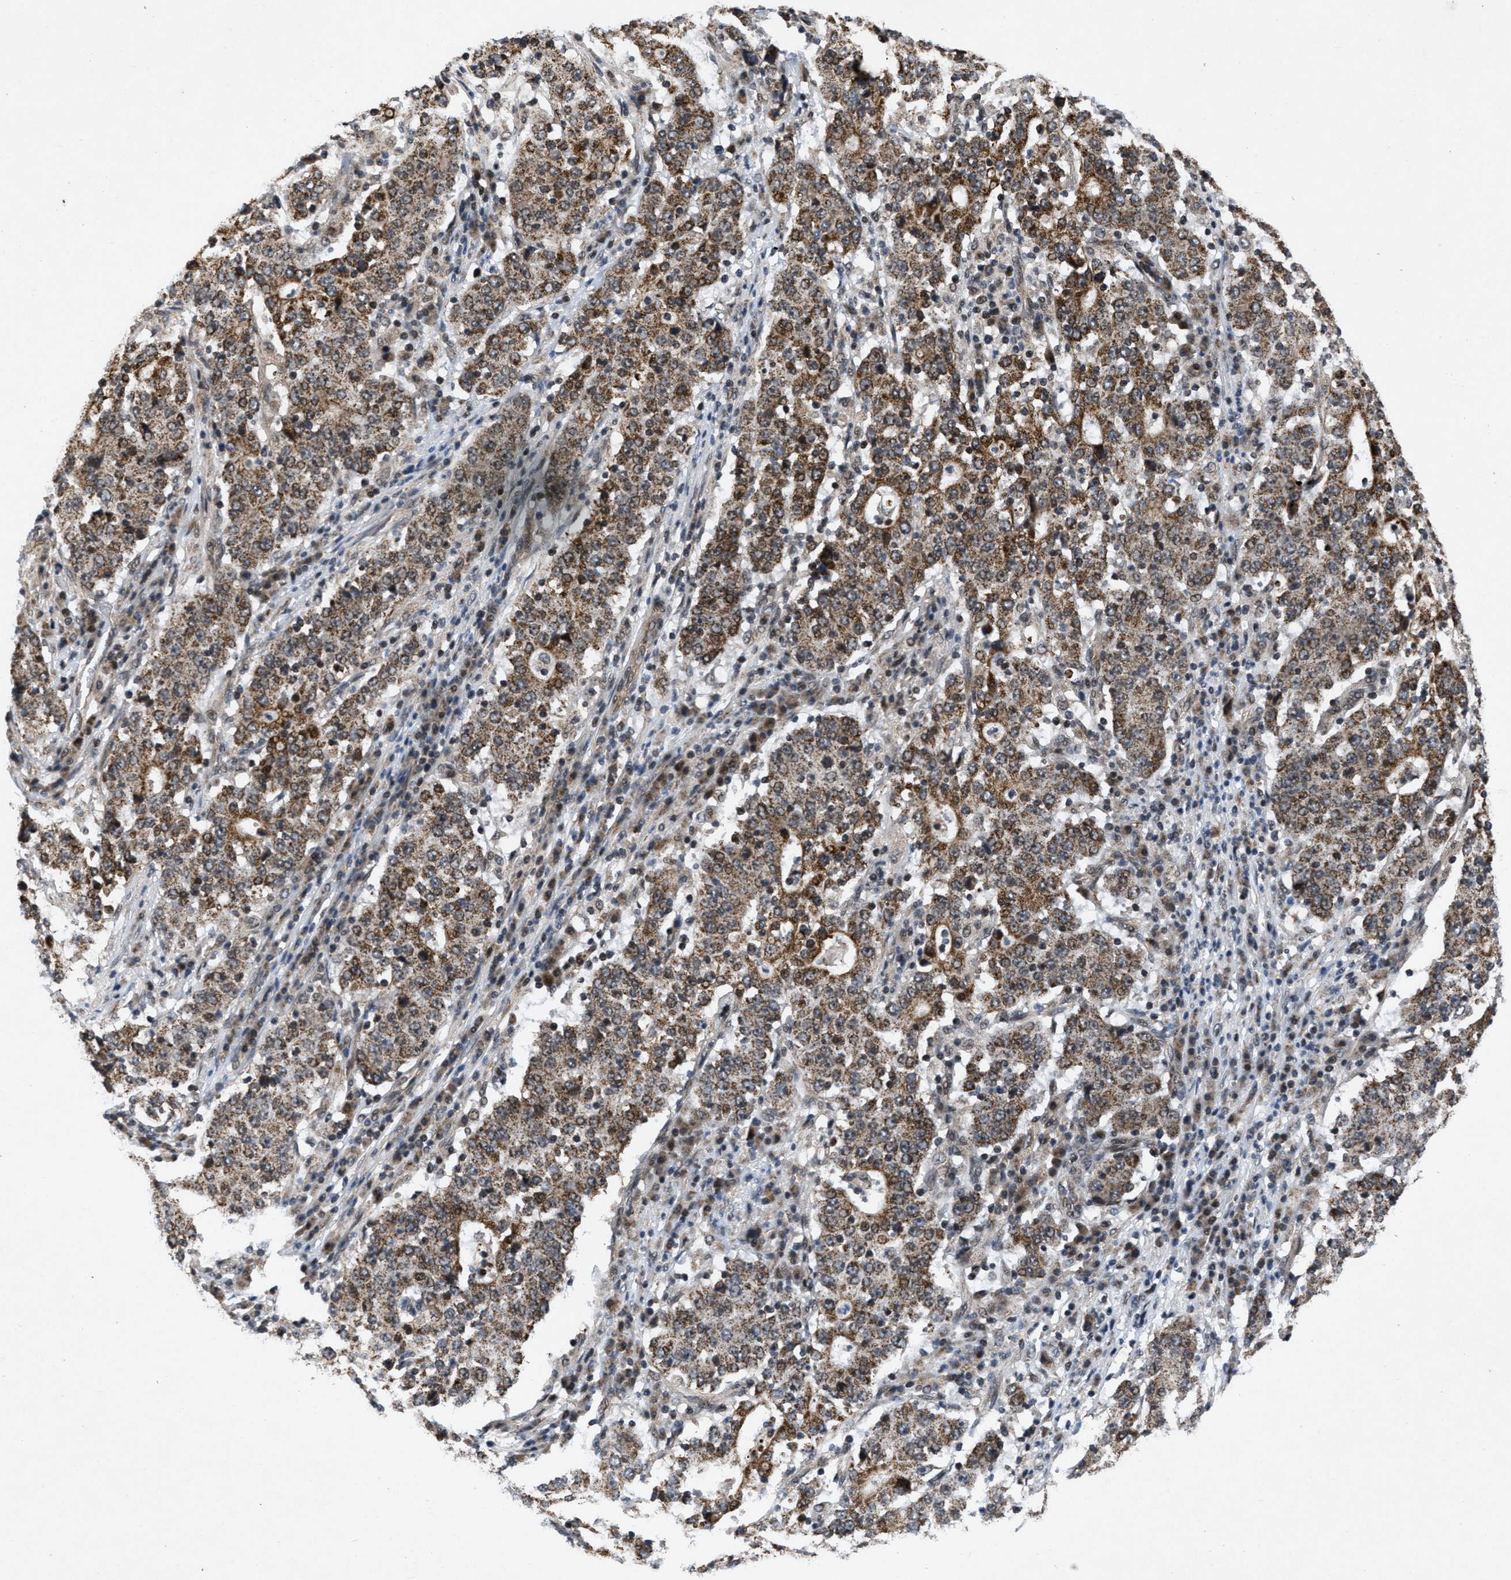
{"staining": {"intensity": "moderate", "quantity": ">75%", "location": "cytoplasmic/membranous,nuclear"}, "tissue": "stomach cancer", "cell_type": "Tumor cells", "image_type": "cancer", "snomed": [{"axis": "morphology", "description": "Adenocarcinoma, NOS"}, {"axis": "topography", "description": "Stomach"}], "caption": "Protein analysis of stomach cancer tissue shows moderate cytoplasmic/membranous and nuclear positivity in about >75% of tumor cells. (DAB (3,3'-diaminobenzidine) IHC with brightfield microscopy, high magnification).", "gene": "ZNHIT1", "patient": {"sex": "male", "age": 59}}